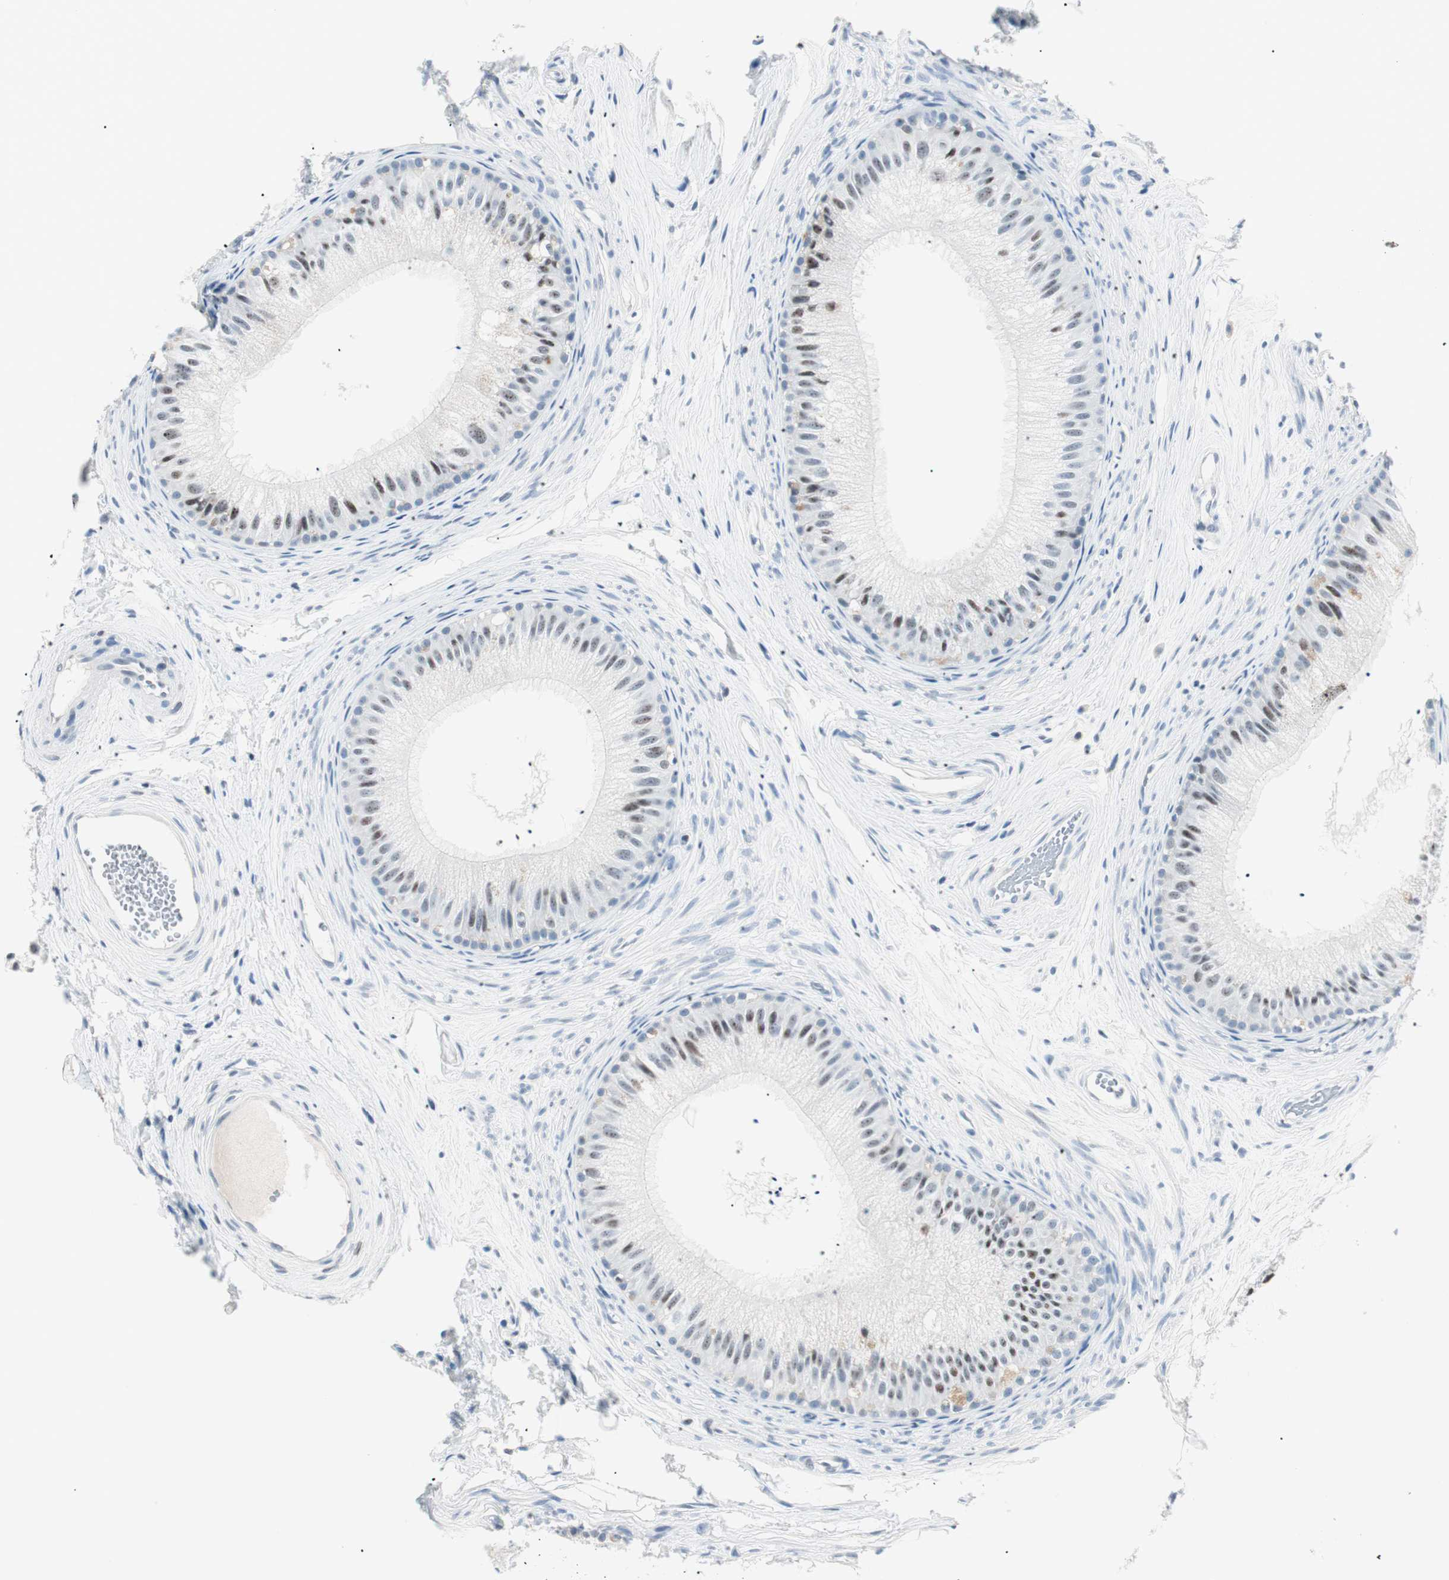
{"staining": {"intensity": "weak", "quantity": "<25%", "location": "nuclear"}, "tissue": "epididymis", "cell_type": "Glandular cells", "image_type": "normal", "snomed": [{"axis": "morphology", "description": "Normal tissue, NOS"}, {"axis": "topography", "description": "Epididymis"}], "caption": "IHC image of unremarkable epididymis: epididymis stained with DAB shows no significant protein staining in glandular cells.", "gene": "HOXB13", "patient": {"sex": "male", "age": 56}}